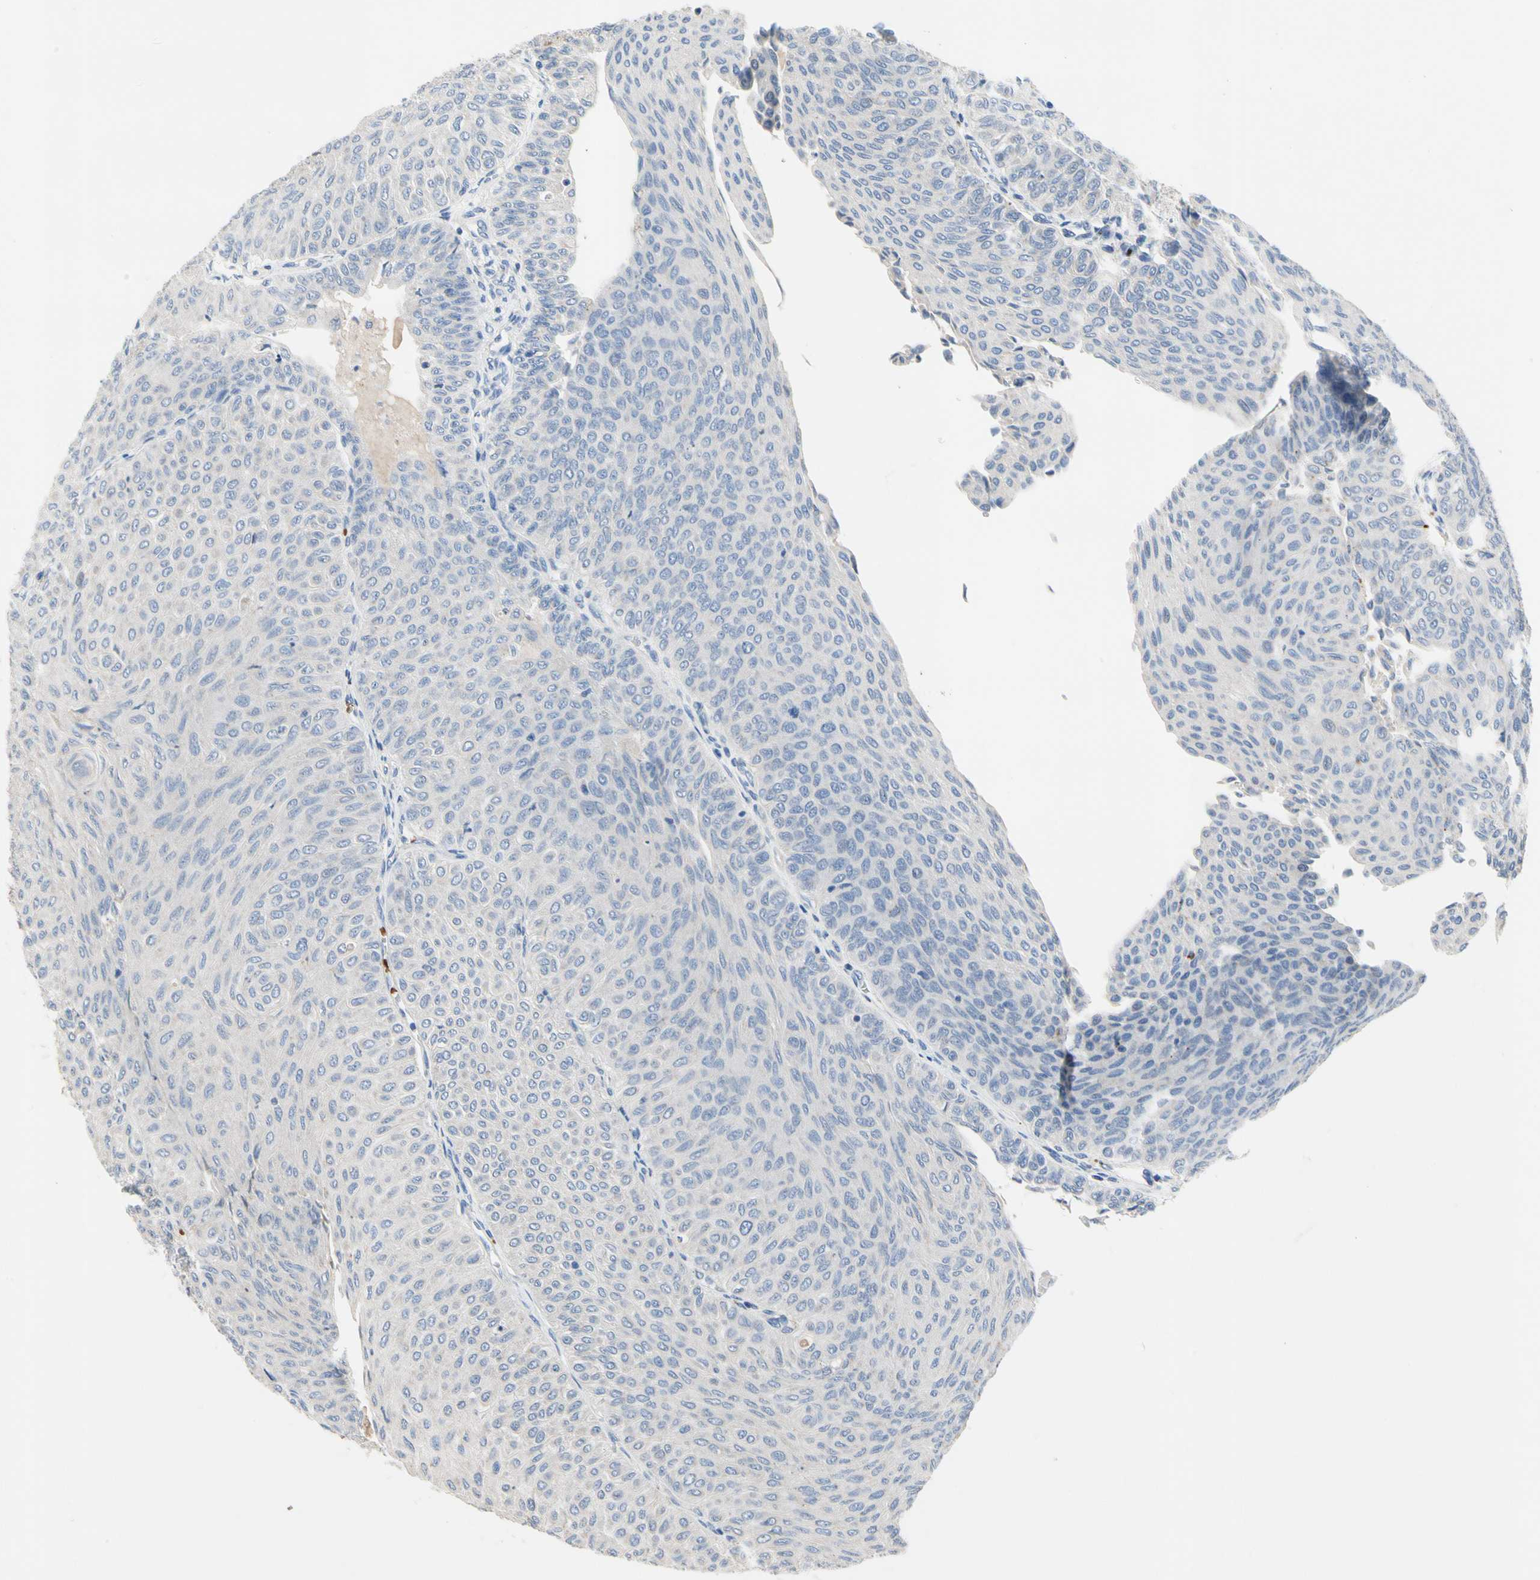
{"staining": {"intensity": "negative", "quantity": "none", "location": "none"}, "tissue": "urothelial cancer", "cell_type": "Tumor cells", "image_type": "cancer", "snomed": [{"axis": "morphology", "description": "Urothelial carcinoma, Low grade"}, {"axis": "topography", "description": "Urinary bladder"}], "caption": "Human urothelial cancer stained for a protein using immunohistochemistry (IHC) displays no expression in tumor cells.", "gene": "RETSAT", "patient": {"sex": "male", "age": 78}}